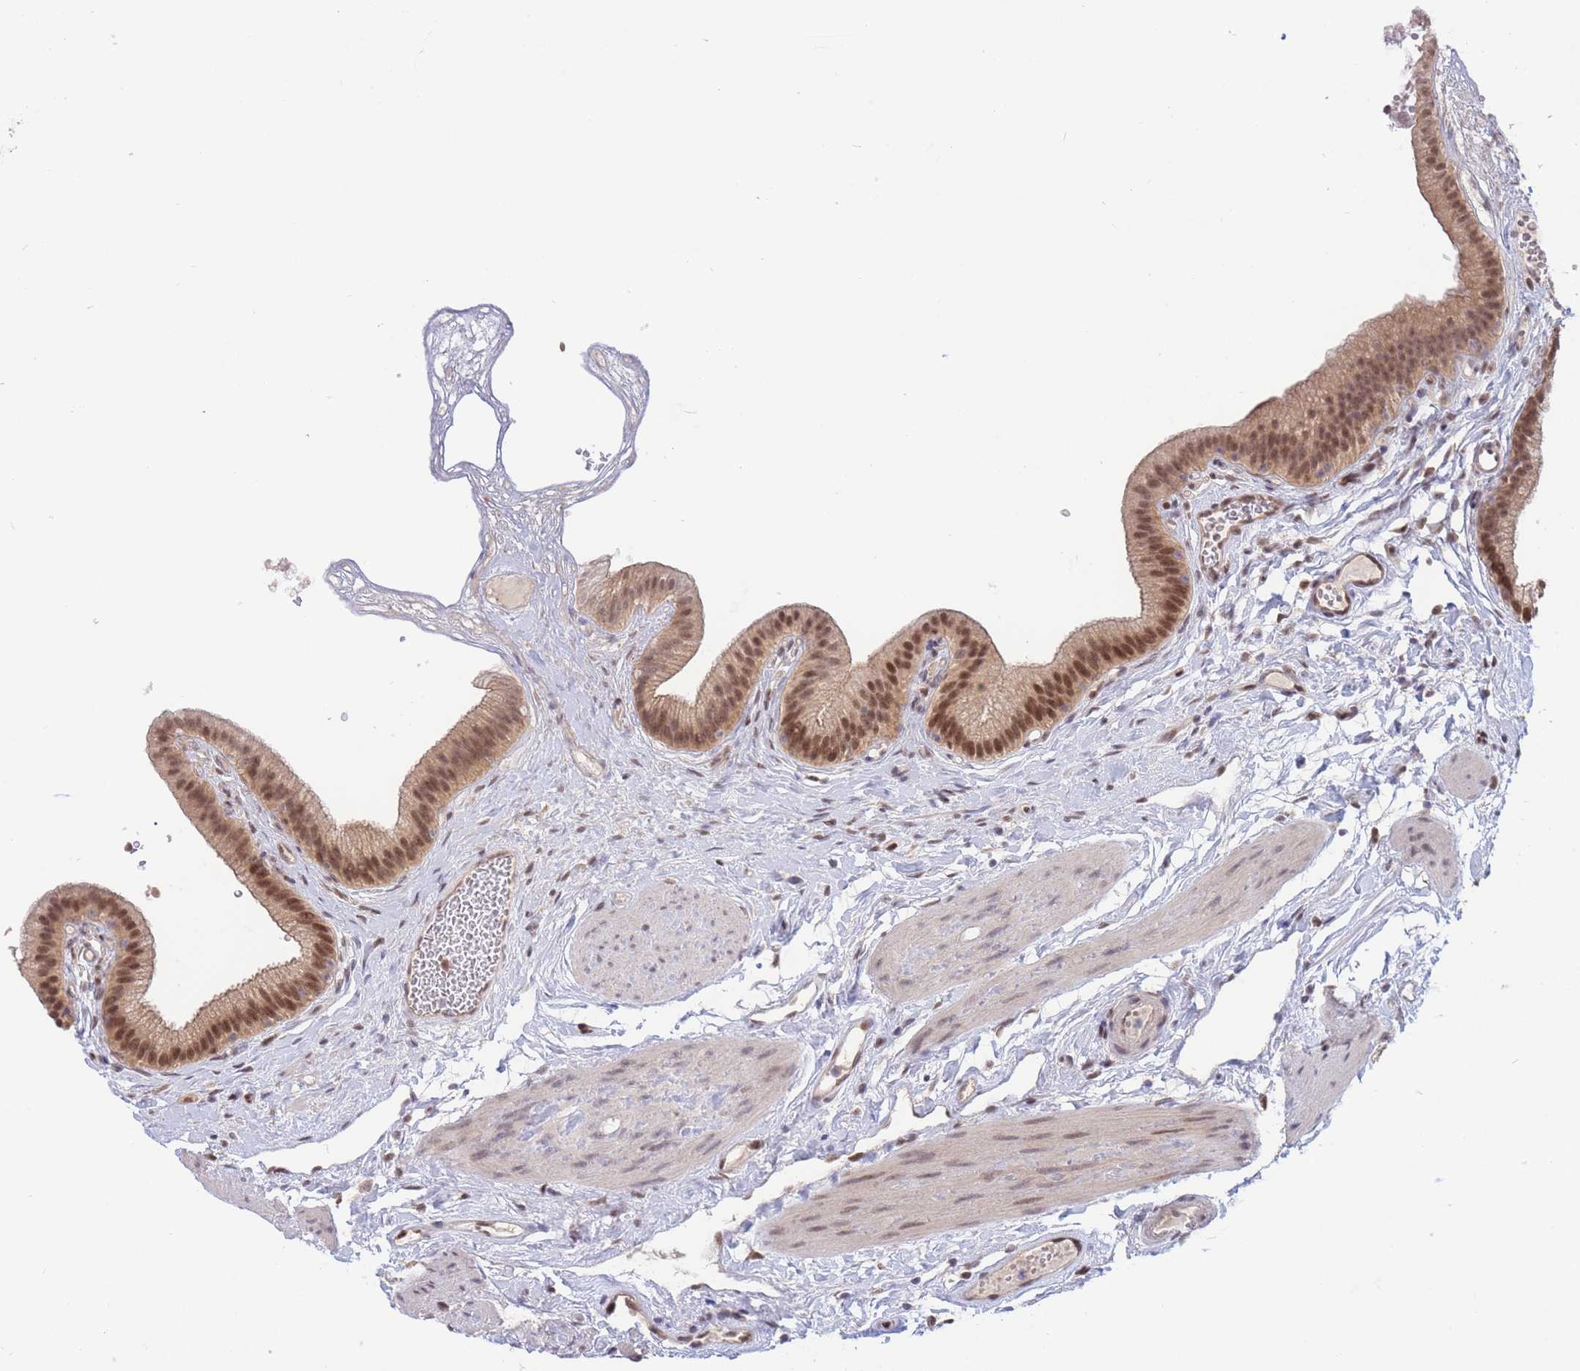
{"staining": {"intensity": "strong", "quantity": ">75%", "location": "cytoplasmic/membranous,nuclear"}, "tissue": "gallbladder", "cell_type": "Glandular cells", "image_type": "normal", "snomed": [{"axis": "morphology", "description": "Normal tissue, NOS"}, {"axis": "topography", "description": "Gallbladder"}], "caption": "A micrograph of gallbladder stained for a protein displays strong cytoplasmic/membranous,nuclear brown staining in glandular cells. The staining is performed using DAB (3,3'-diaminobenzidine) brown chromogen to label protein expression. The nuclei are counter-stained blue using hematoxylin.", "gene": "SMAD9", "patient": {"sex": "female", "age": 54}}